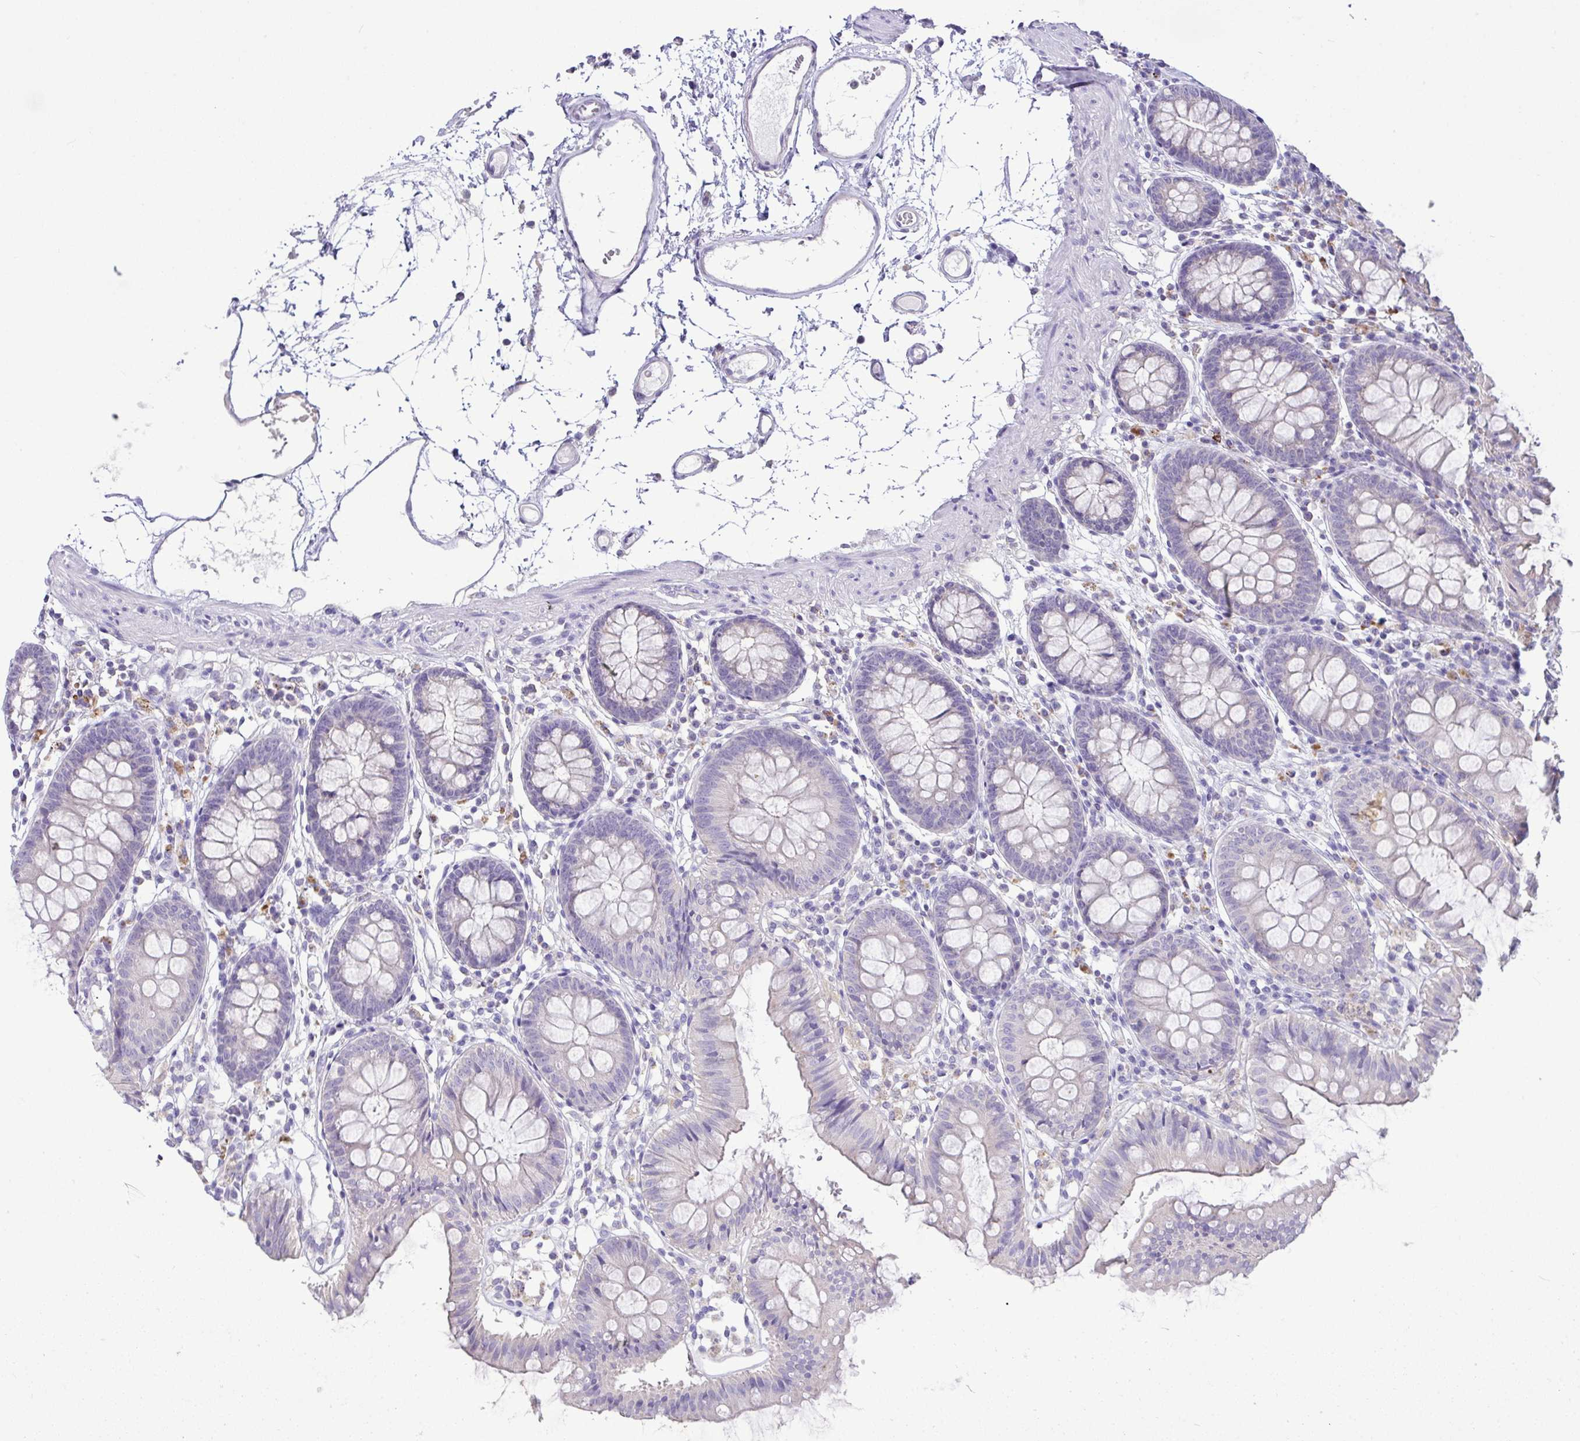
{"staining": {"intensity": "negative", "quantity": "none", "location": "none"}, "tissue": "colon", "cell_type": "Endothelial cells", "image_type": "normal", "snomed": [{"axis": "morphology", "description": "Normal tissue, NOS"}, {"axis": "topography", "description": "Colon"}], "caption": "Immunohistochemistry (IHC) photomicrograph of unremarkable colon stained for a protein (brown), which shows no staining in endothelial cells.", "gene": "D2HGDH", "patient": {"sex": "female", "age": 84}}